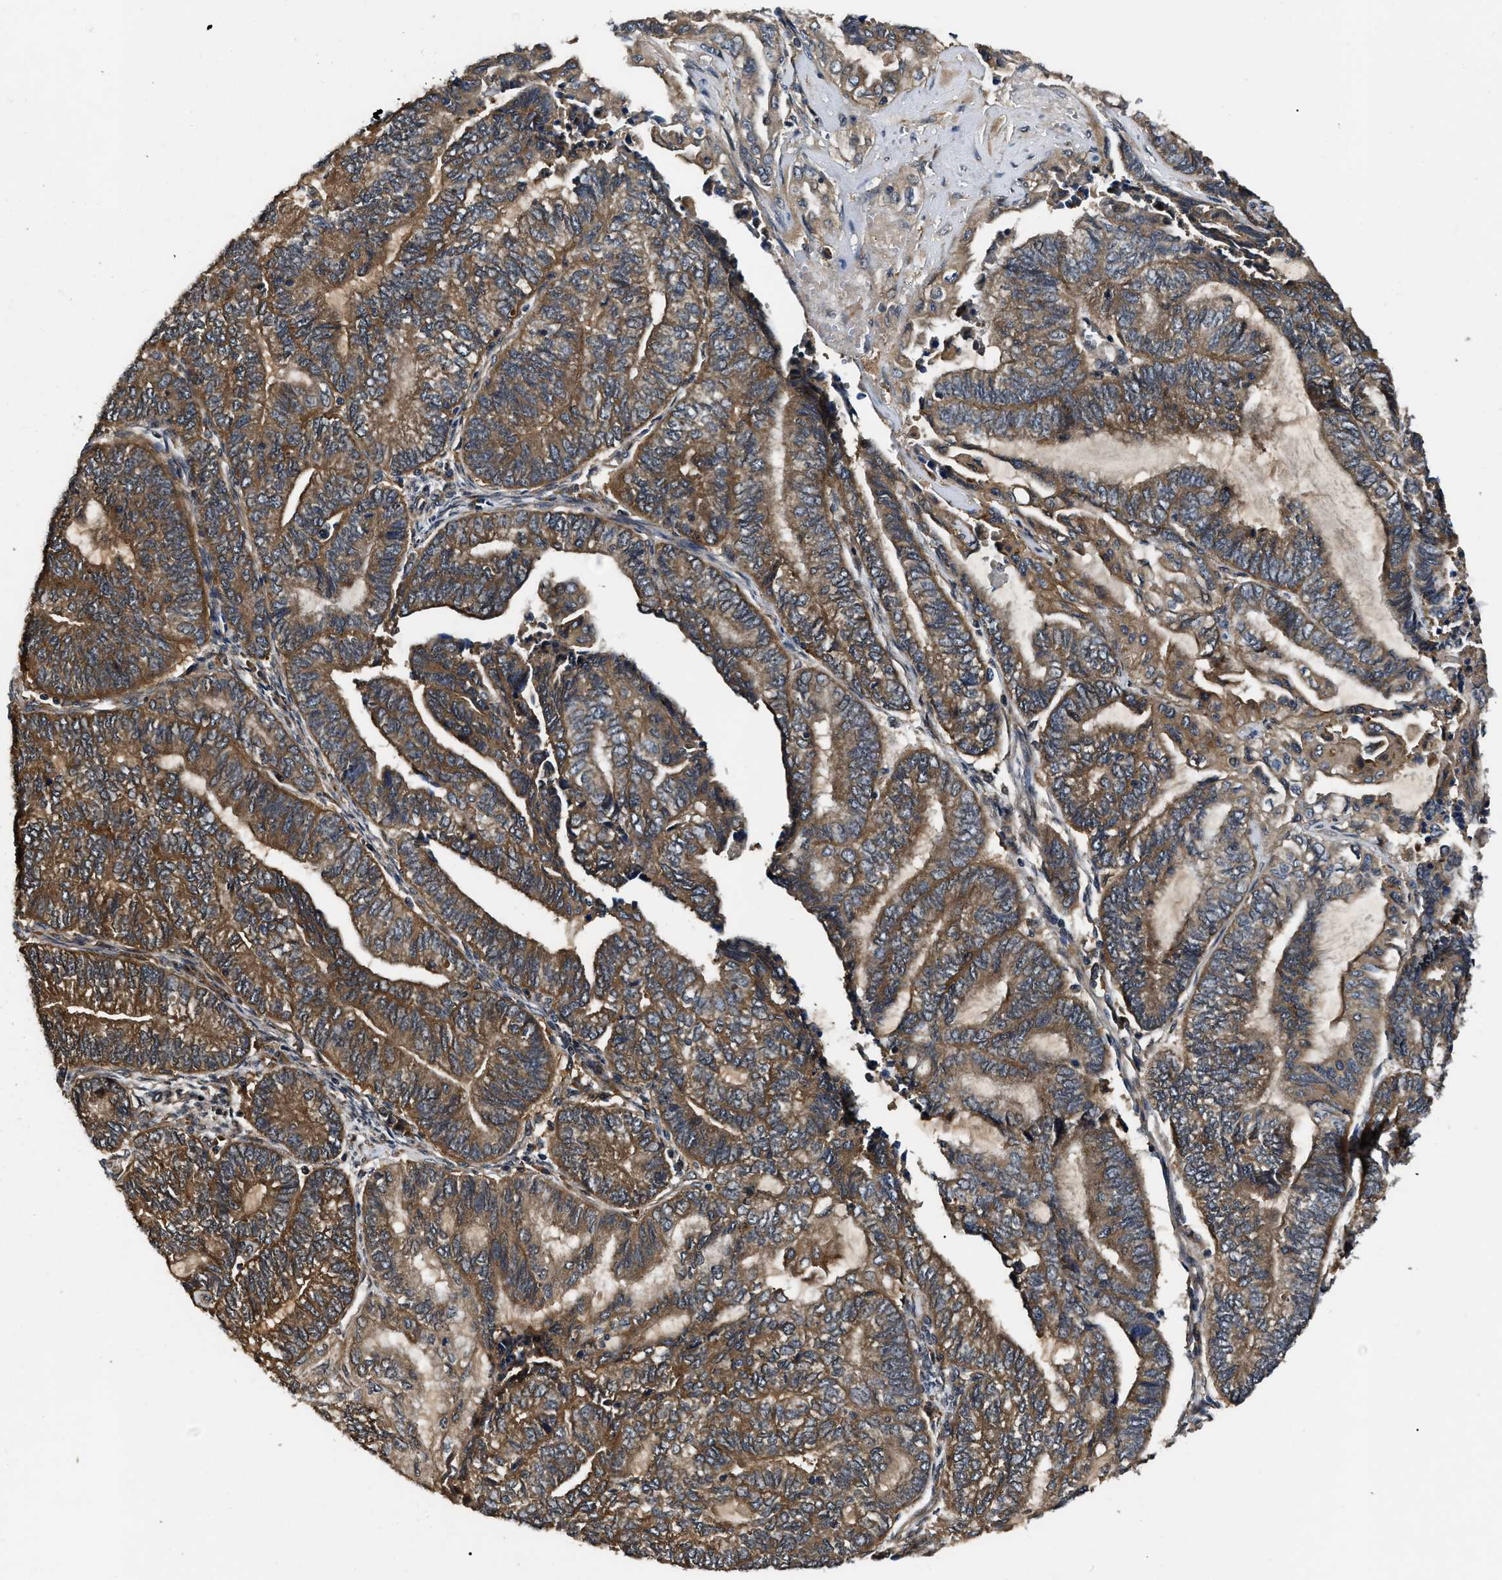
{"staining": {"intensity": "moderate", "quantity": ">75%", "location": "cytoplasmic/membranous"}, "tissue": "endometrial cancer", "cell_type": "Tumor cells", "image_type": "cancer", "snomed": [{"axis": "morphology", "description": "Adenocarcinoma, NOS"}, {"axis": "topography", "description": "Uterus"}, {"axis": "topography", "description": "Endometrium"}], "caption": "An immunohistochemistry (IHC) histopathology image of tumor tissue is shown. Protein staining in brown shows moderate cytoplasmic/membranous positivity in endometrial adenocarcinoma within tumor cells.", "gene": "PPWD1", "patient": {"sex": "female", "age": 70}}